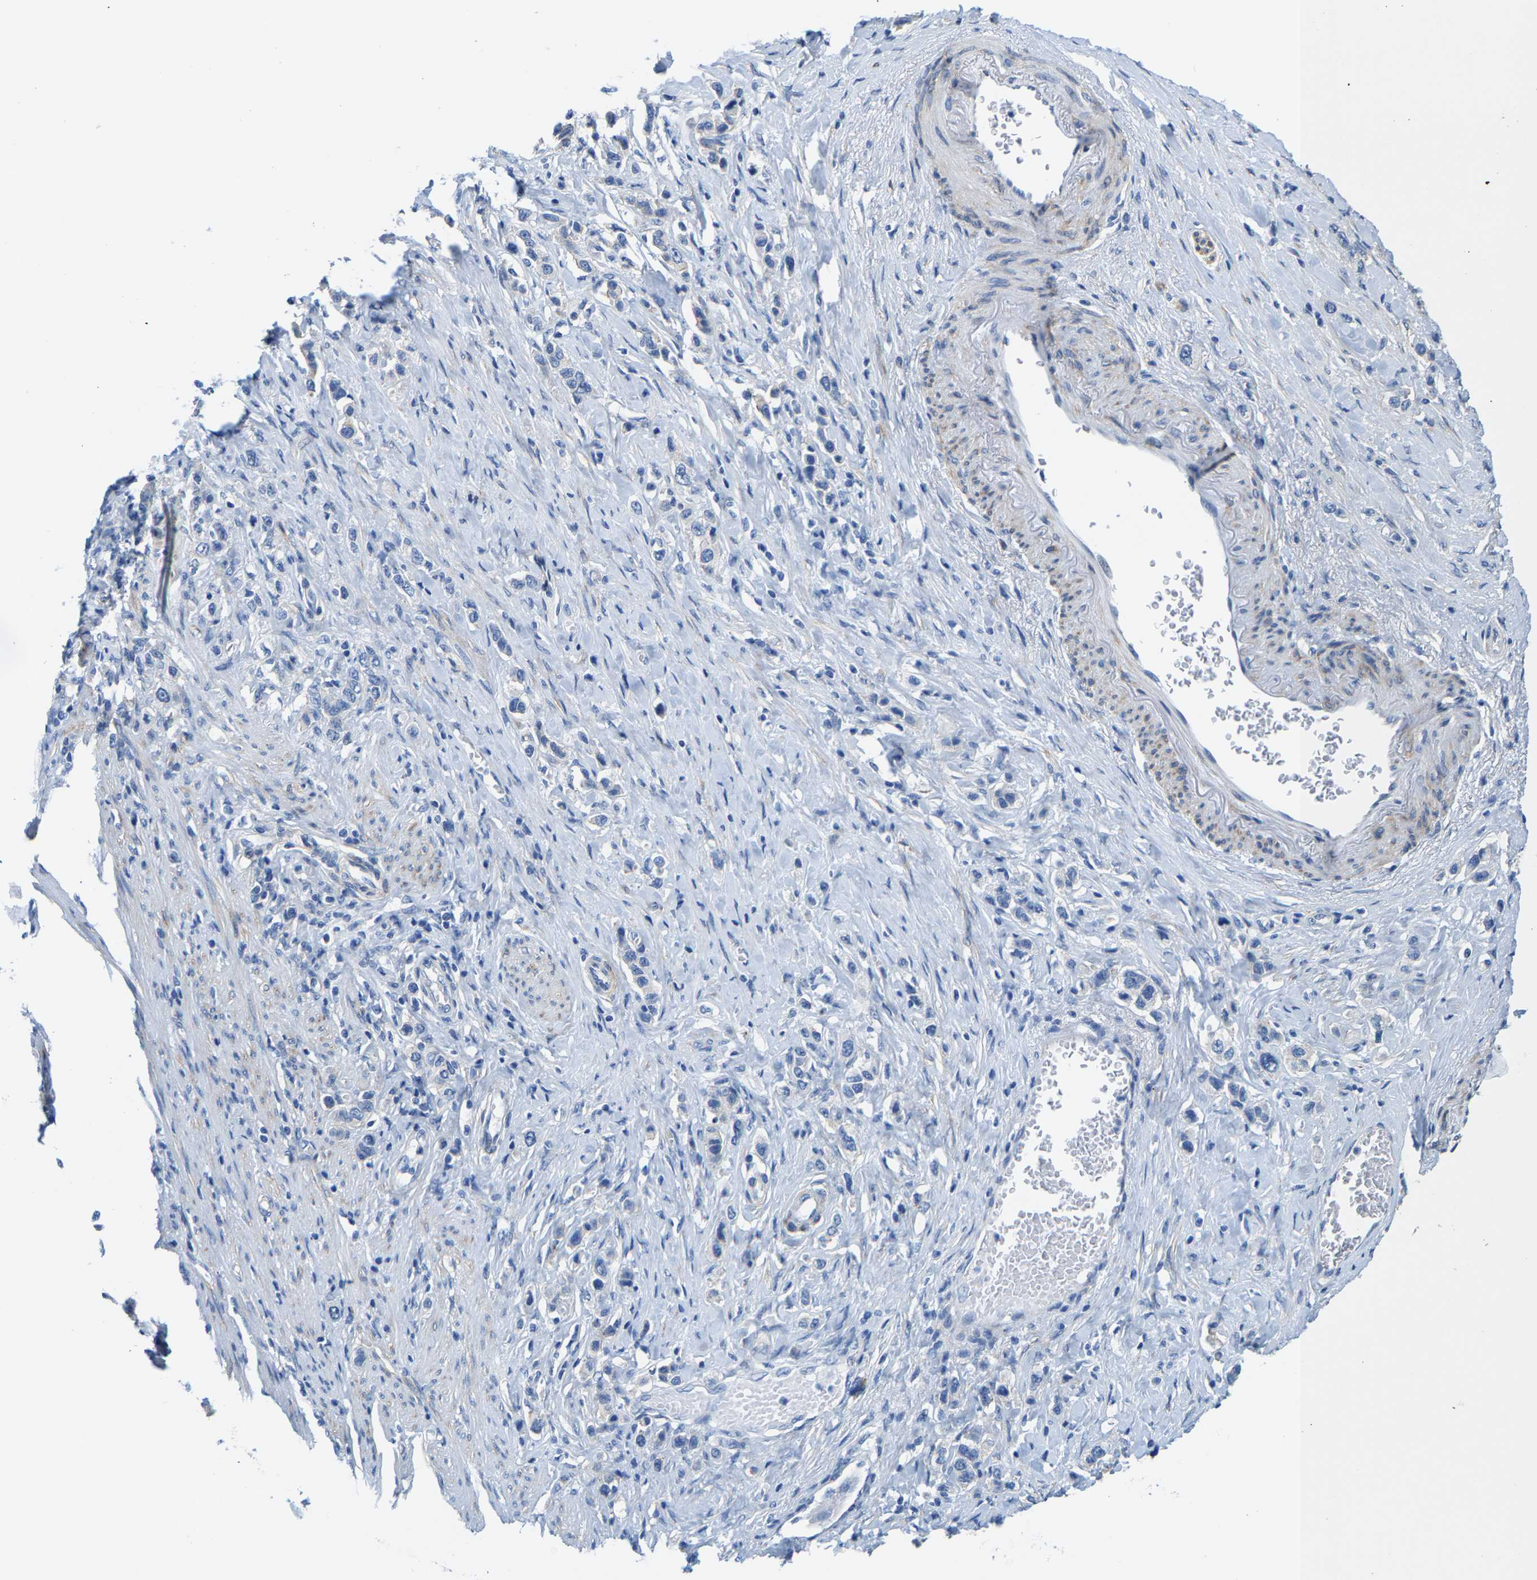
{"staining": {"intensity": "negative", "quantity": "none", "location": "none"}, "tissue": "stomach cancer", "cell_type": "Tumor cells", "image_type": "cancer", "snomed": [{"axis": "morphology", "description": "Adenocarcinoma, NOS"}, {"axis": "topography", "description": "Stomach"}], "caption": "Immunohistochemistry (IHC) histopathology image of neoplastic tissue: human stomach cancer (adenocarcinoma) stained with DAB demonstrates no significant protein expression in tumor cells. Brightfield microscopy of IHC stained with DAB (brown) and hematoxylin (blue), captured at high magnification.", "gene": "DSCAM", "patient": {"sex": "female", "age": 65}}